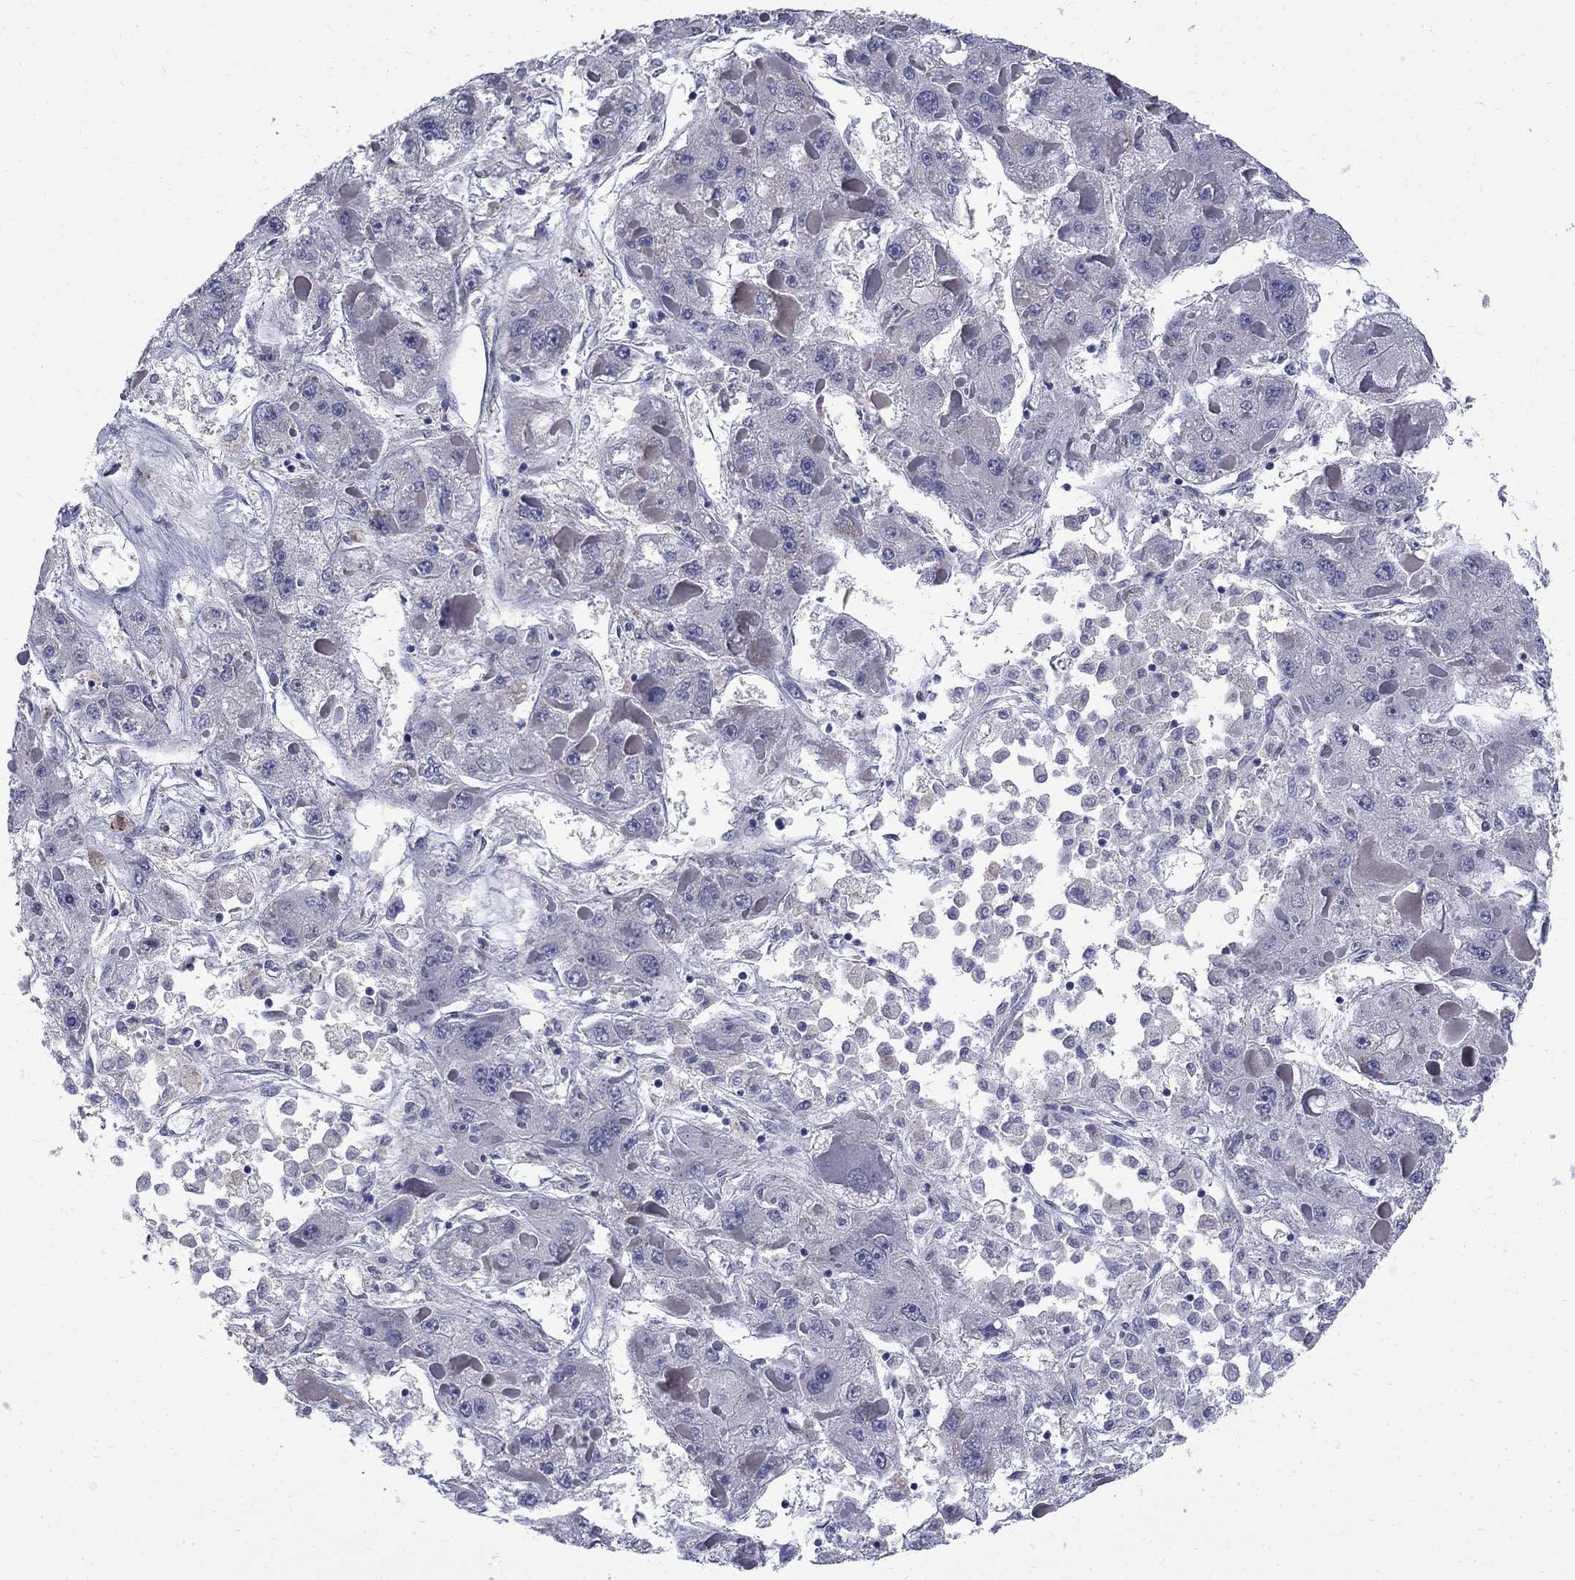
{"staining": {"intensity": "negative", "quantity": "none", "location": "none"}, "tissue": "liver cancer", "cell_type": "Tumor cells", "image_type": "cancer", "snomed": [{"axis": "morphology", "description": "Carcinoma, Hepatocellular, NOS"}, {"axis": "topography", "description": "Liver"}], "caption": "This is a photomicrograph of immunohistochemistry (IHC) staining of liver cancer (hepatocellular carcinoma), which shows no positivity in tumor cells.", "gene": "SERPINB2", "patient": {"sex": "female", "age": 73}}